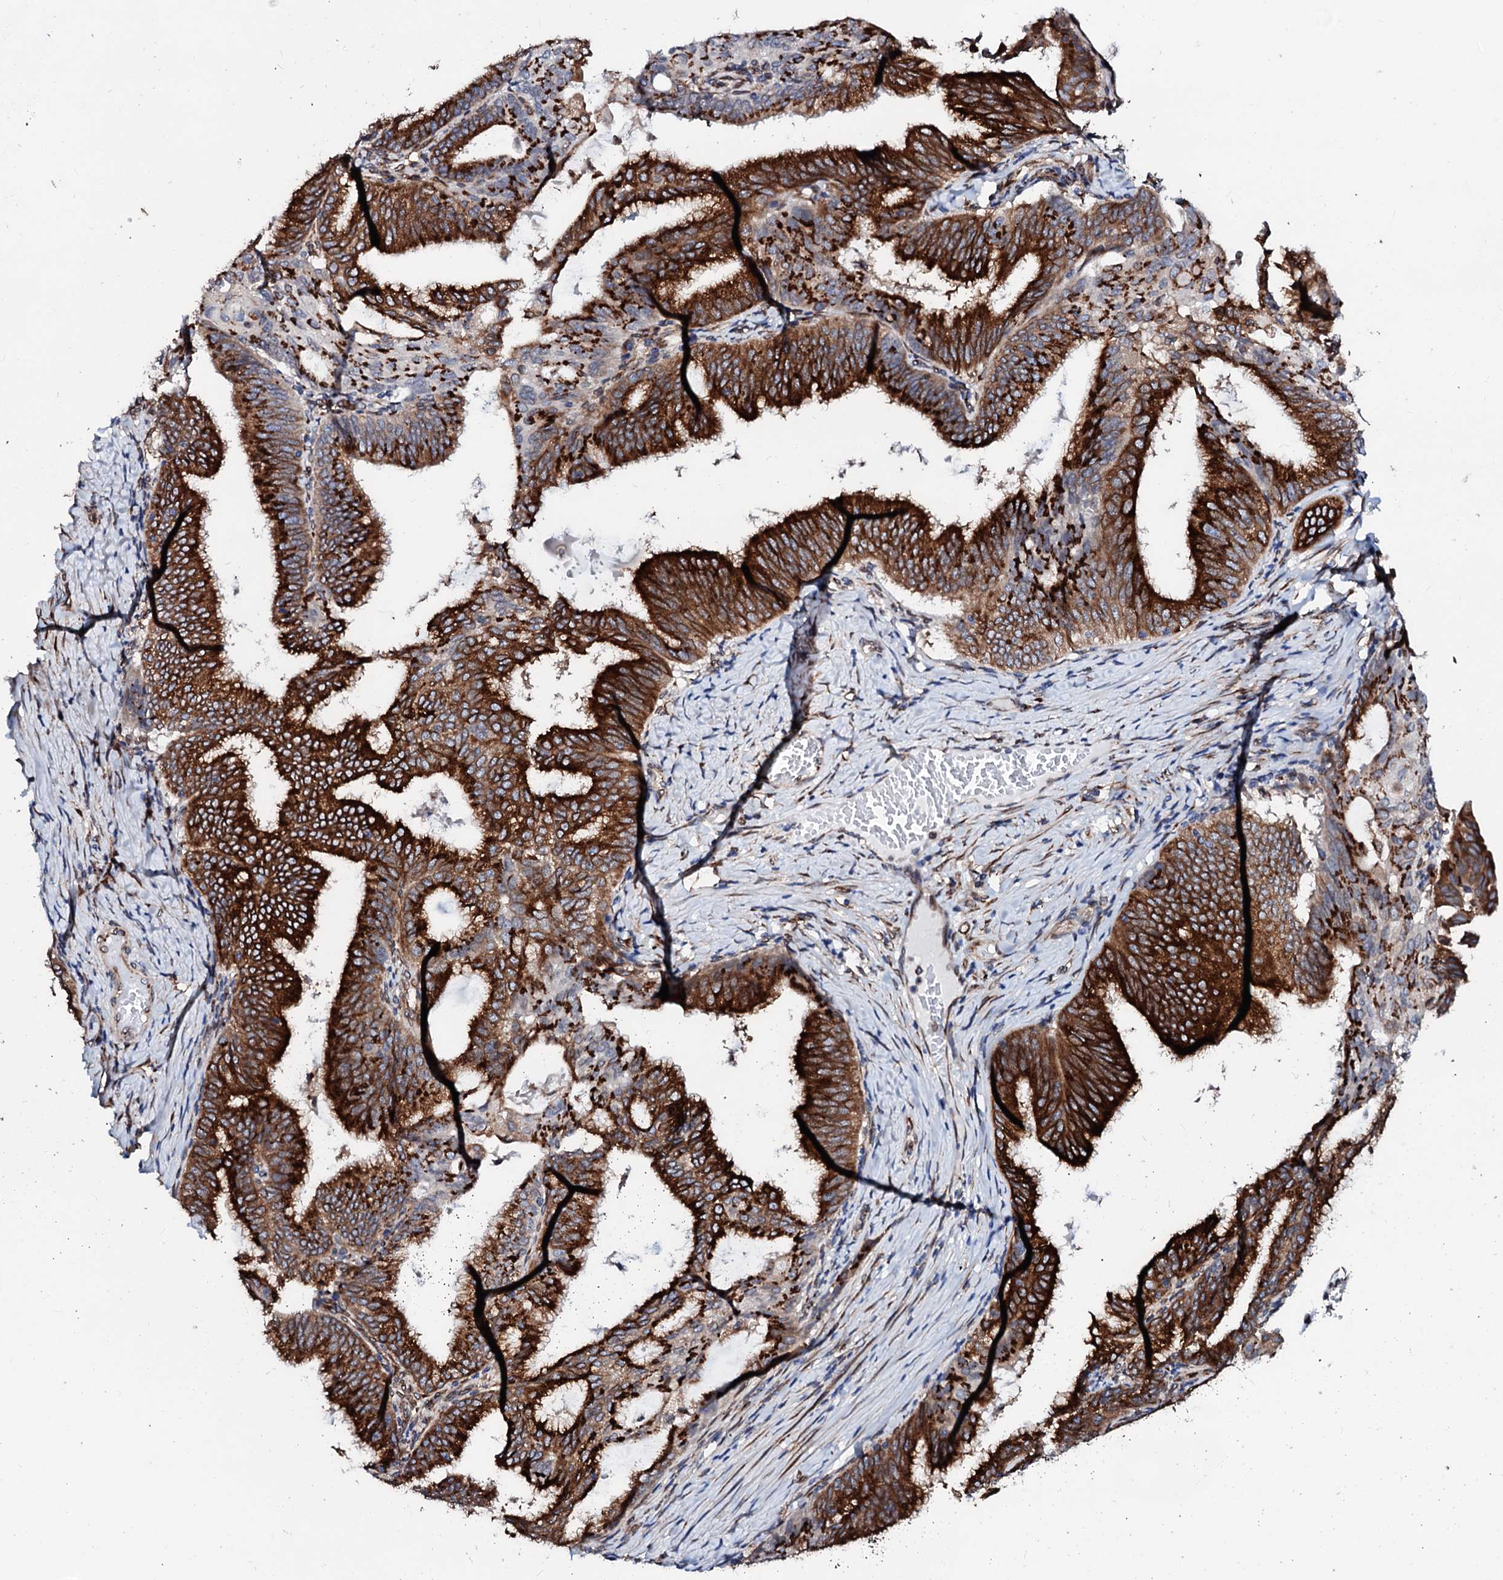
{"staining": {"intensity": "strong", "quantity": ">75%", "location": "cytoplasmic/membranous"}, "tissue": "endometrial cancer", "cell_type": "Tumor cells", "image_type": "cancer", "snomed": [{"axis": "morphology", "description": "Adenocarcinoma, NOS"}, {"axis": "topography", "description": "Endometrium"}], "caption": "Human adenocarcinoma (endometrial) stained for a protein (brown) demonstrates strong cytoplasmic/membranous positive staining in approximately >75% of tumor cells.", "gene": "TMCO3", "patient": {"sex": "female", "age": 49}}